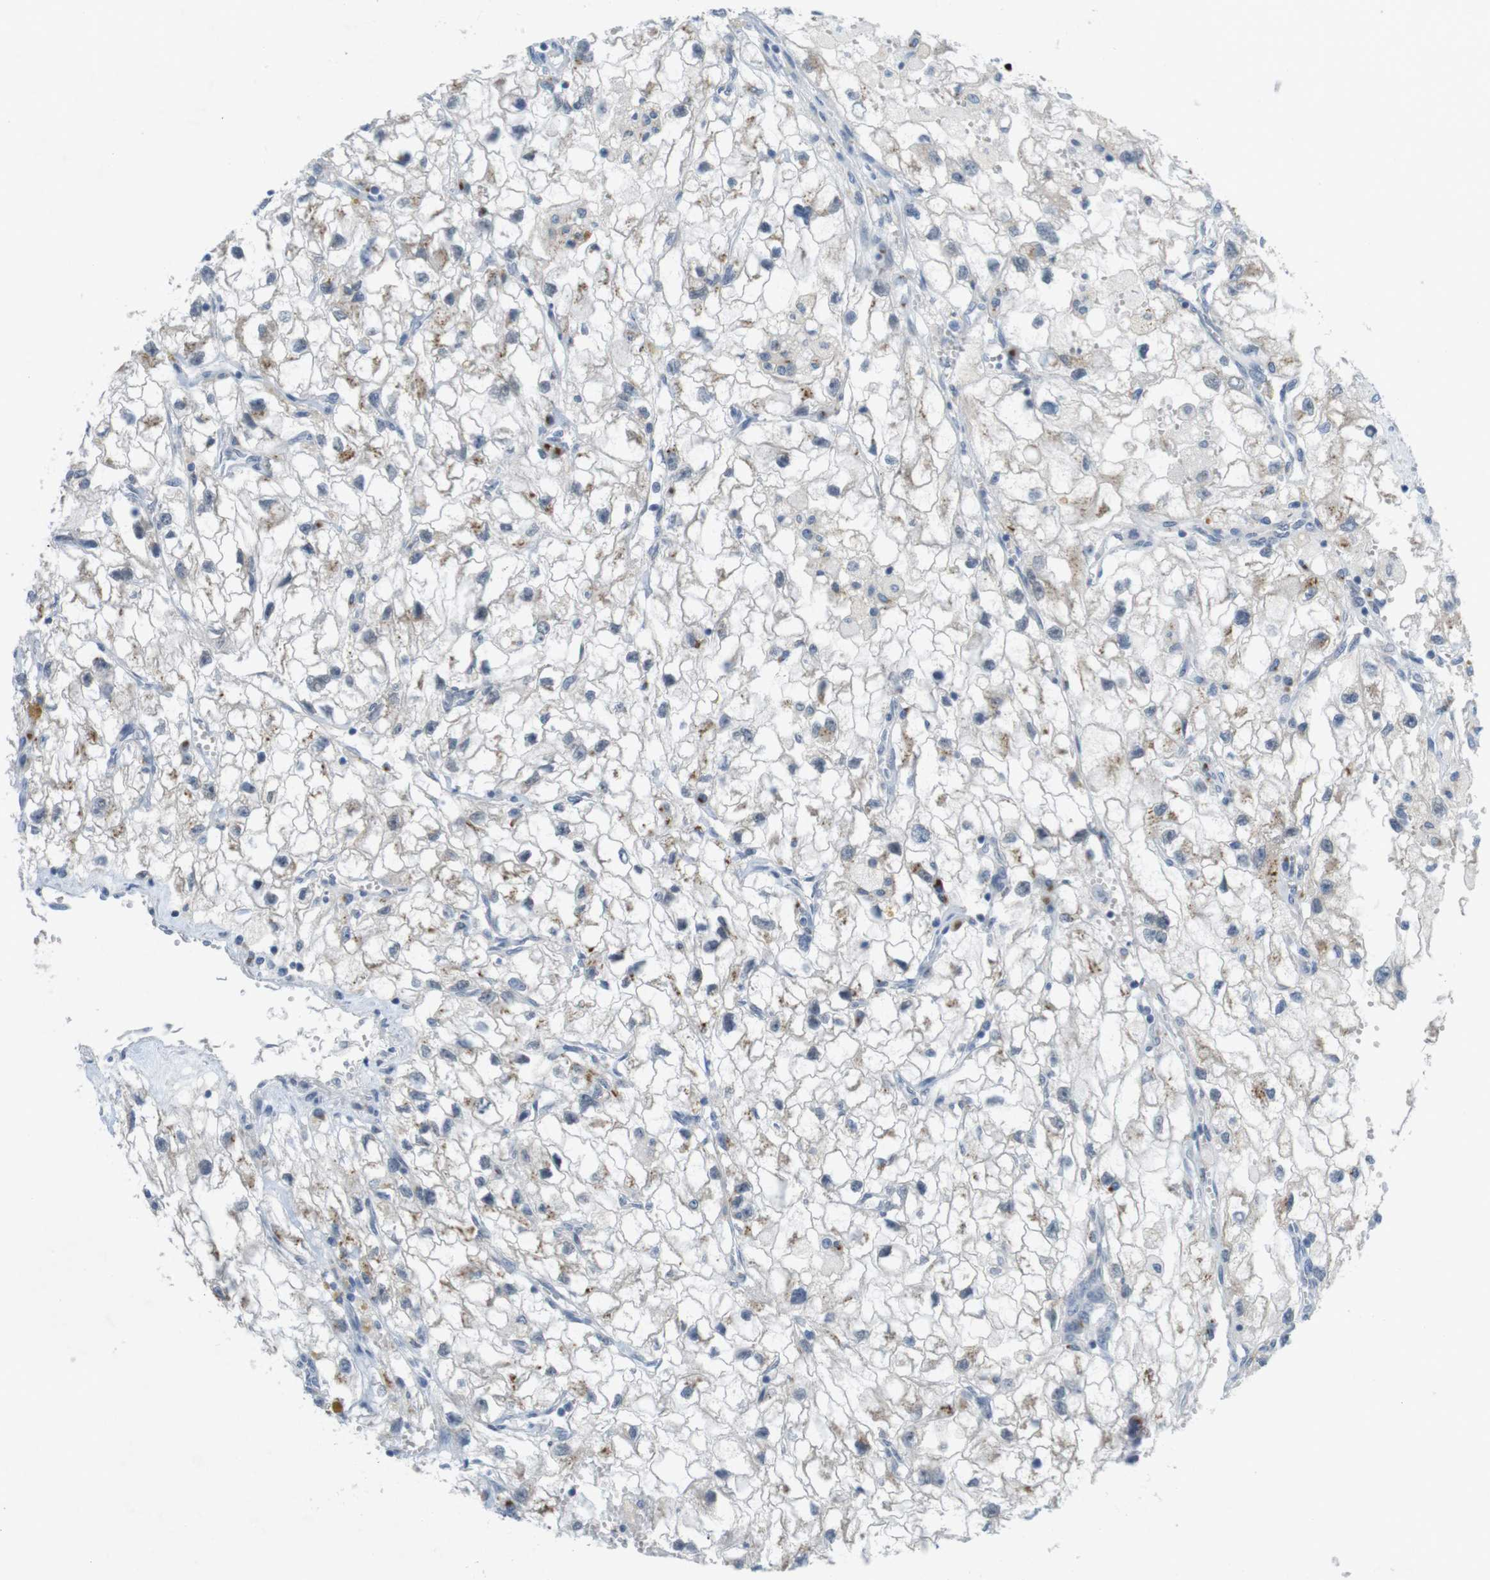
{"staining": {"intensity": "weak", "quantity": "<25%", "location": "cytoplasmic/membranous"}, "tissue": "renal cancer", "cell_type": "Tumor cells", "image_type": "cancer", "snomed": [{"axis": "morphology", "description": "Adenocarcinoma, NOS"}, {"axis": "topography", "description": "Kidney"}], "caption": "Renal cancer was stained to show a protein in brown. There is no significant staining in tumor cells. Brightfield microscopy of immunohistochemistry (IHC) stained with DAB (3,3'-diaminobenzidine) (brown) and hematoxylin (blue), captured at high magnification.", "gene": "YIPF3", "patient": {"sex": "female", "age": 70}}